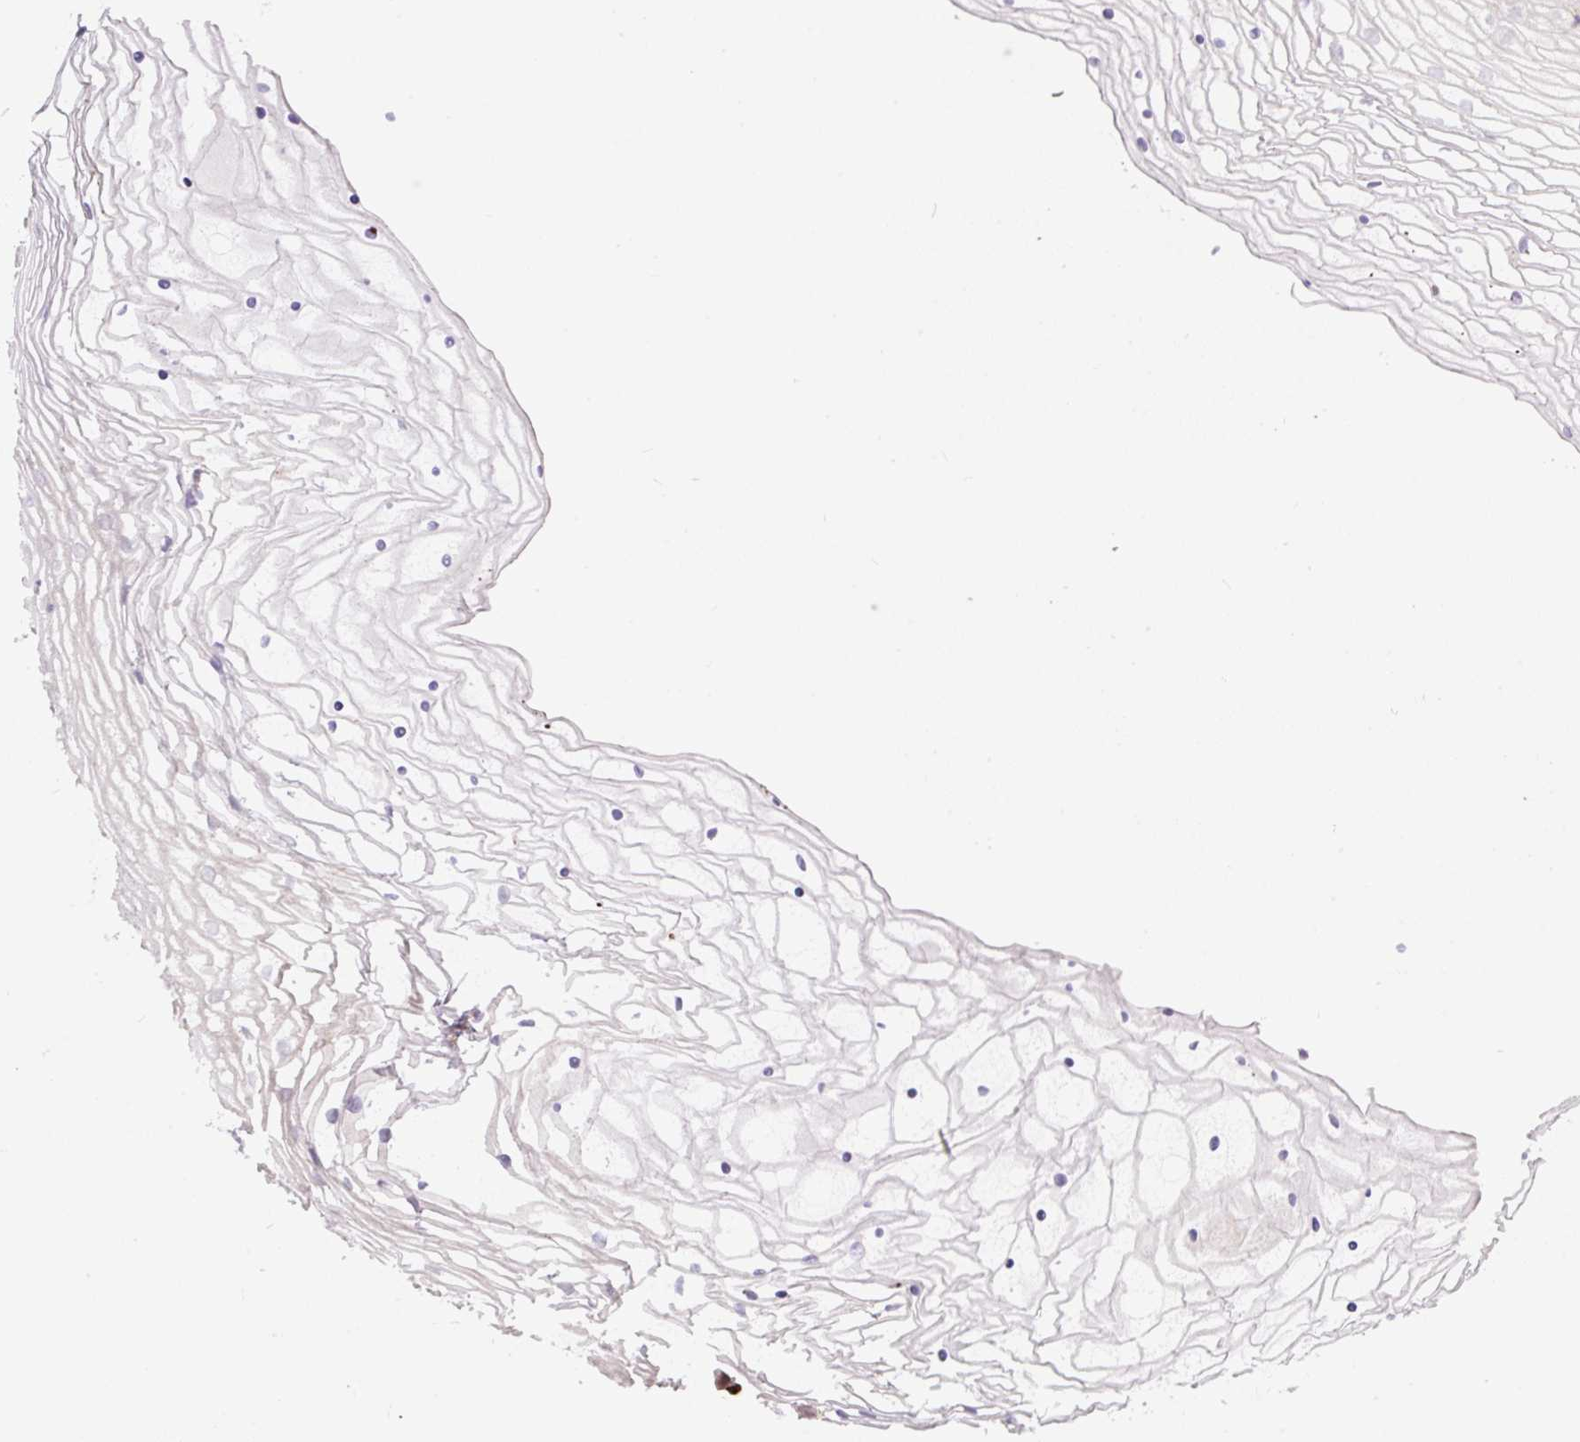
{"staining": {"intensity": "moderate", "quantity": "<25%", "location": "cytoplasmic/membranous"}, "tissue": "vagina", "cell_type": "Squamous epithelial cells", "image_type": "normal", "snomed": [{"axis": "morphology", "description": "Normal tissue, NOS"}, {"axis": "topography", "description": "Vagina"}], "caption": "A brown stain highlights moderate cytoplasmic/membranous positivity of a protein in squamous epithelial cells of unremarkable vagina.", "gene": "PPME1", "patient": {"sex": "female", "age": 56}}